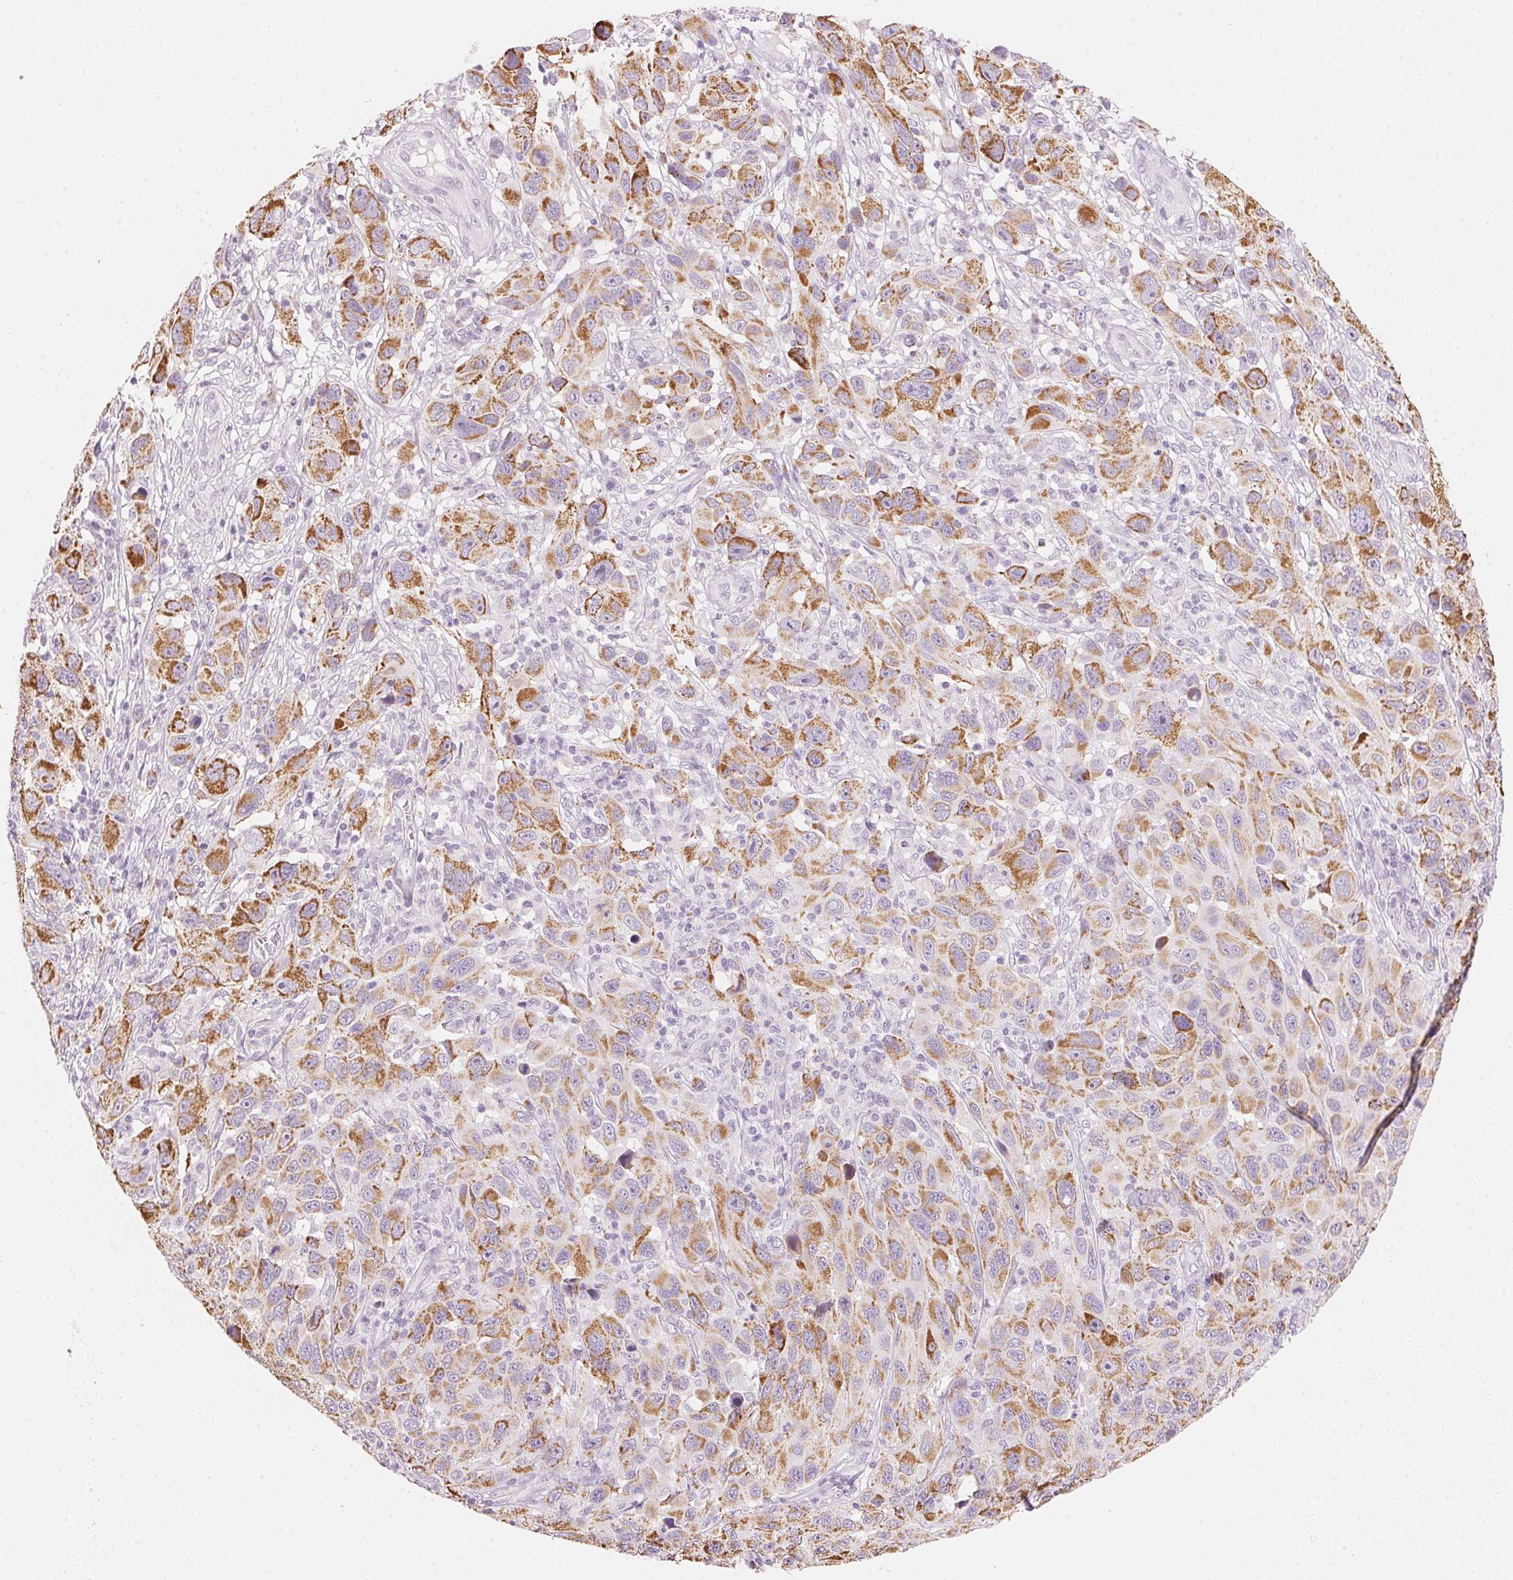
{"staining": {"intensity": "strong", "quantity": "25%-75%", "location": "cytoplasmic/membranous"}, "tissue": "melanoma", "cell_type": "Tumor cells", "image_type": "cancer", "snomed": [{"axis": "morphology", "description": "Malignant melanoma, NOS"}, {"axis": "topography", "description": "Skin"}], "caption": "Malignant melanoma stained for a protein reveals strong cytoplasmic/membranous positivity in tumor cells. The staining was performed using DAB, with brown indicating positive protein expression. Nuclei are stained blue with hematoxylin.", "gene": "HOXB13", "patient": {"sex": "male", "age": 53}}